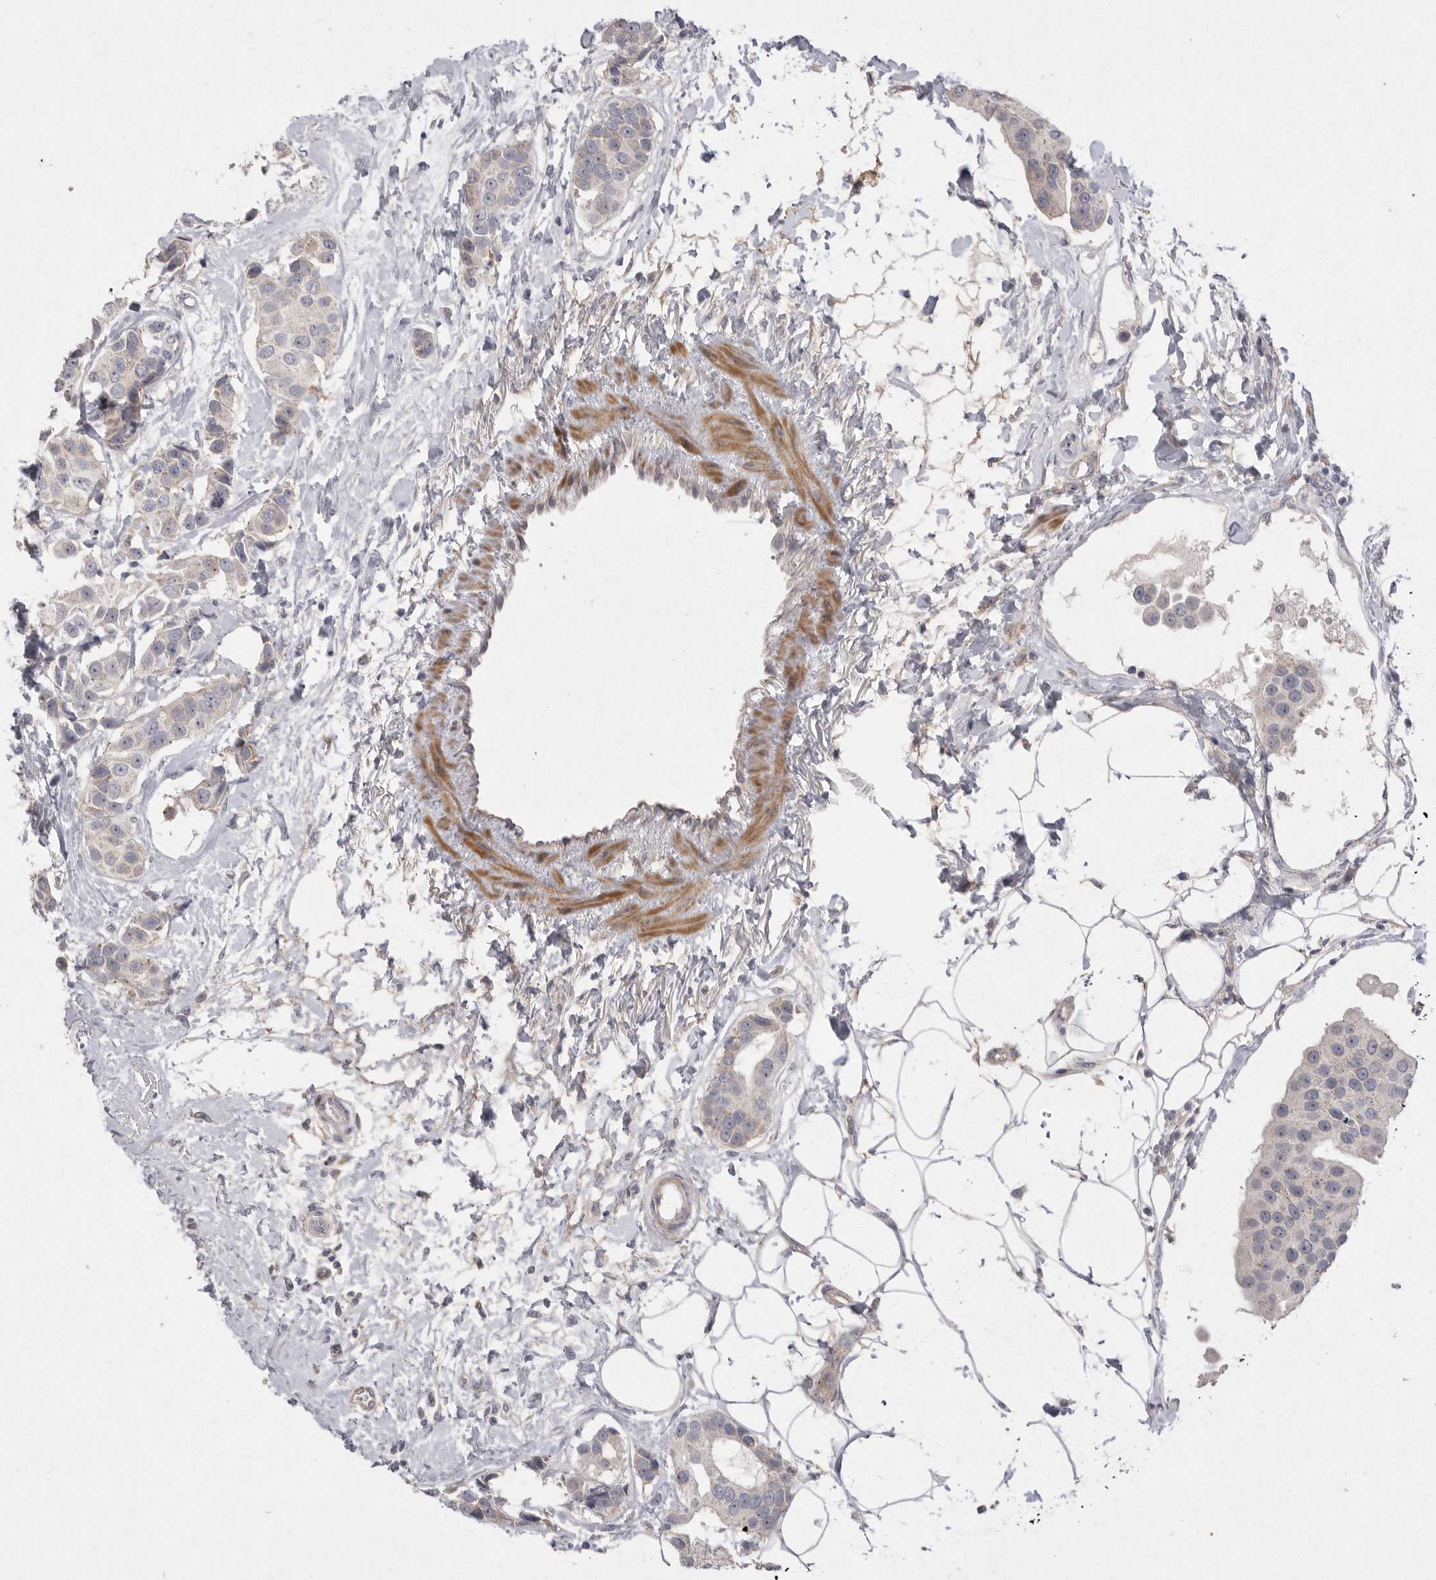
{"staining": {"intensity": "negative", "quantity": "none", "location": "none"}, "tissue": "breast cancer", "cell_type": "Tumor cells", "image_type": "cancer", "snomed": [{"axis": "morphology", "description": "Normal tissue, NOS"}, {"axis": "morphology", "description": "Duct carcinoma"}, {"axis": "topography", "description": "Breast"}], "caption": "An immunohistochemistry histopathology image of breast invasive ductal carcinoma is shown. There is no staining in tumor cells of breast invasive ductal carcinoma. (DAB immunohistochemistry, high magnification).", "gene": "VANGL2", "patient": {"sex": "female", "age": 39}}